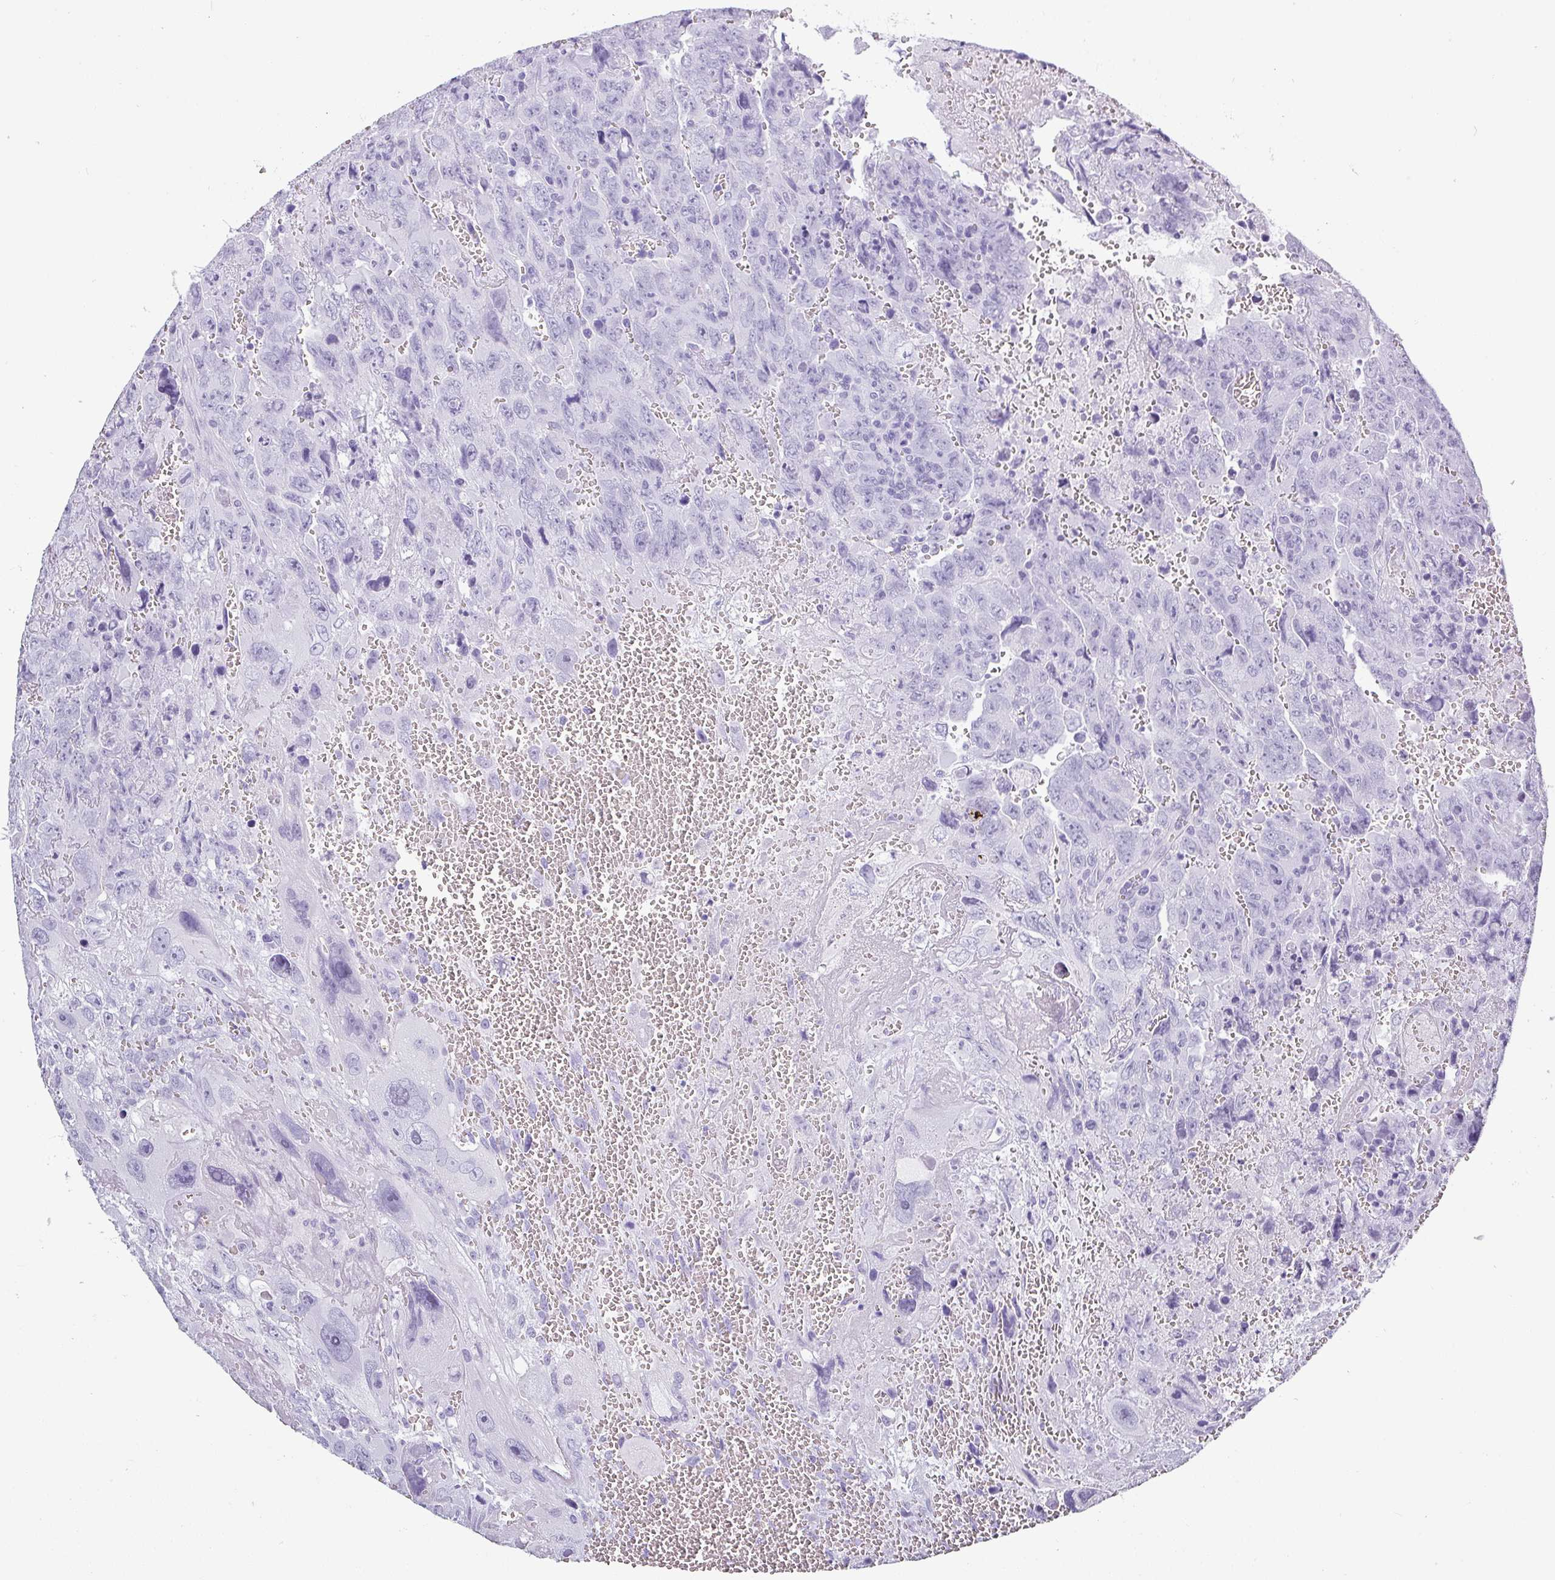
{"staining": {"intensity": "negative", "quantity": "none", "location": "none"}, "tissue": "testis cancer", "cell_type": "Tumor cells", "image_type": "cancer", "snomed": [{"axis": "morphology", "description": "Carcinoma, Embryonal, NOS"}, {"axis": "topography", "description": "Testis"}], "caption": "This is an immunohistochemistry micrograph of human testis cancer (embryonal carcinoma). There is no staining in tumor cells.", "gene": "CRYBB2", "patient": {"sex": "male", "age": 28}}